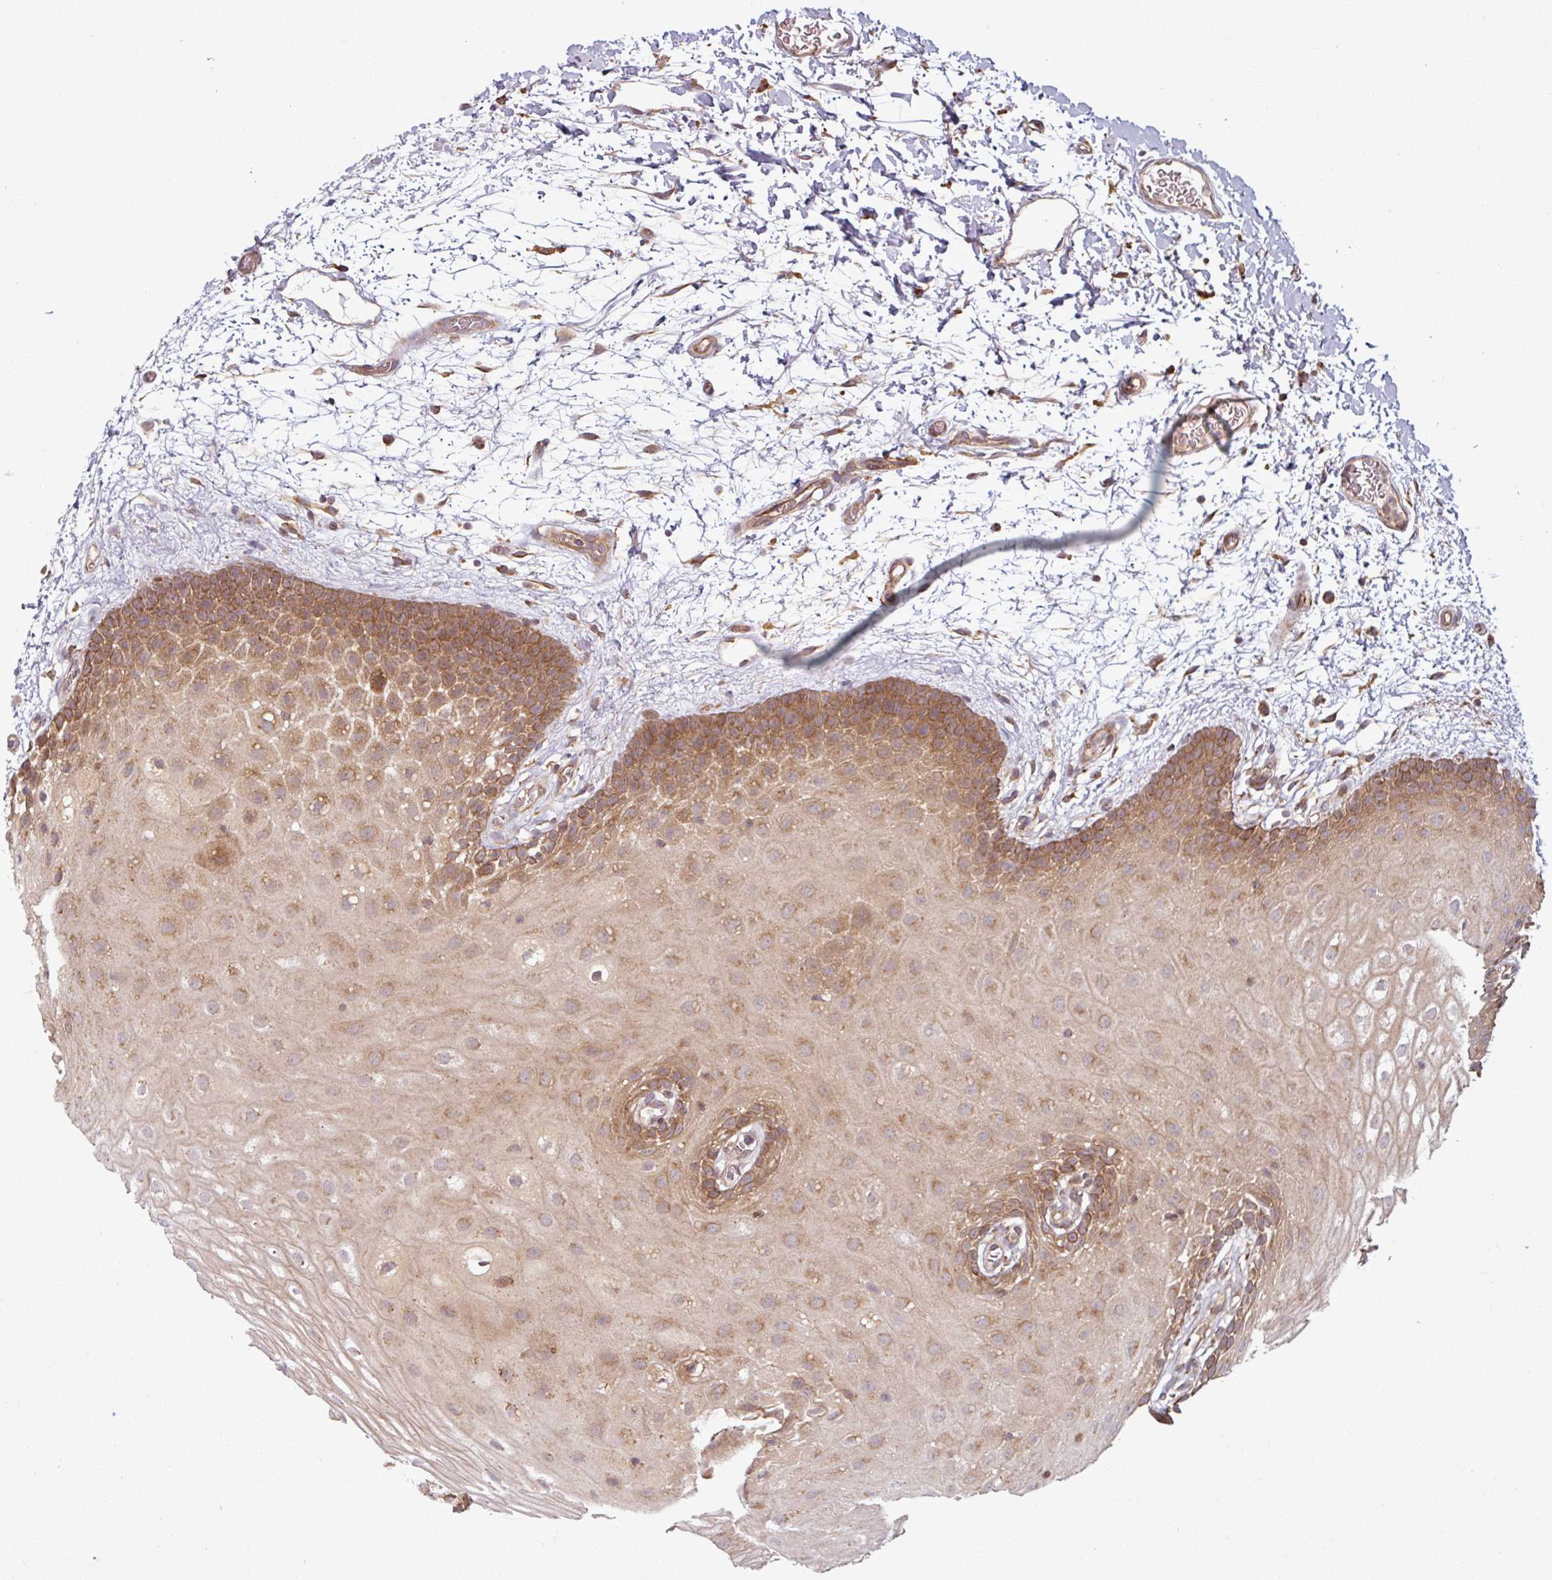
{"staining": {"intensity": "moderate", "quantity": ">75%", "location": "cytoplasmic/membranous"}, "tissue": "oral mucosa", "cell_type": "Squamous epithelial cells", "image_type": "normal", "snomed": [{"axis": "morphology", "description": "Normal tissue, NOS"}, {"axis": "morphology", "description": "Squamous cell carcinoma, NOS"}, {"axis": "topography", "description": "Oral tissue"}, {"axis": "topography", "description": "Tounge, NOS"}, {"axis": "topography", "description": "Head-Neck"}], "caption": "Protein expression analysis of unremarkable oral mucosa shows moderate cytoplasmic/membranous expression in approximately >75% of squamous epithelial cells.", "gene": "RAB5A", "patient": {"sex": "male", "age": 76}}